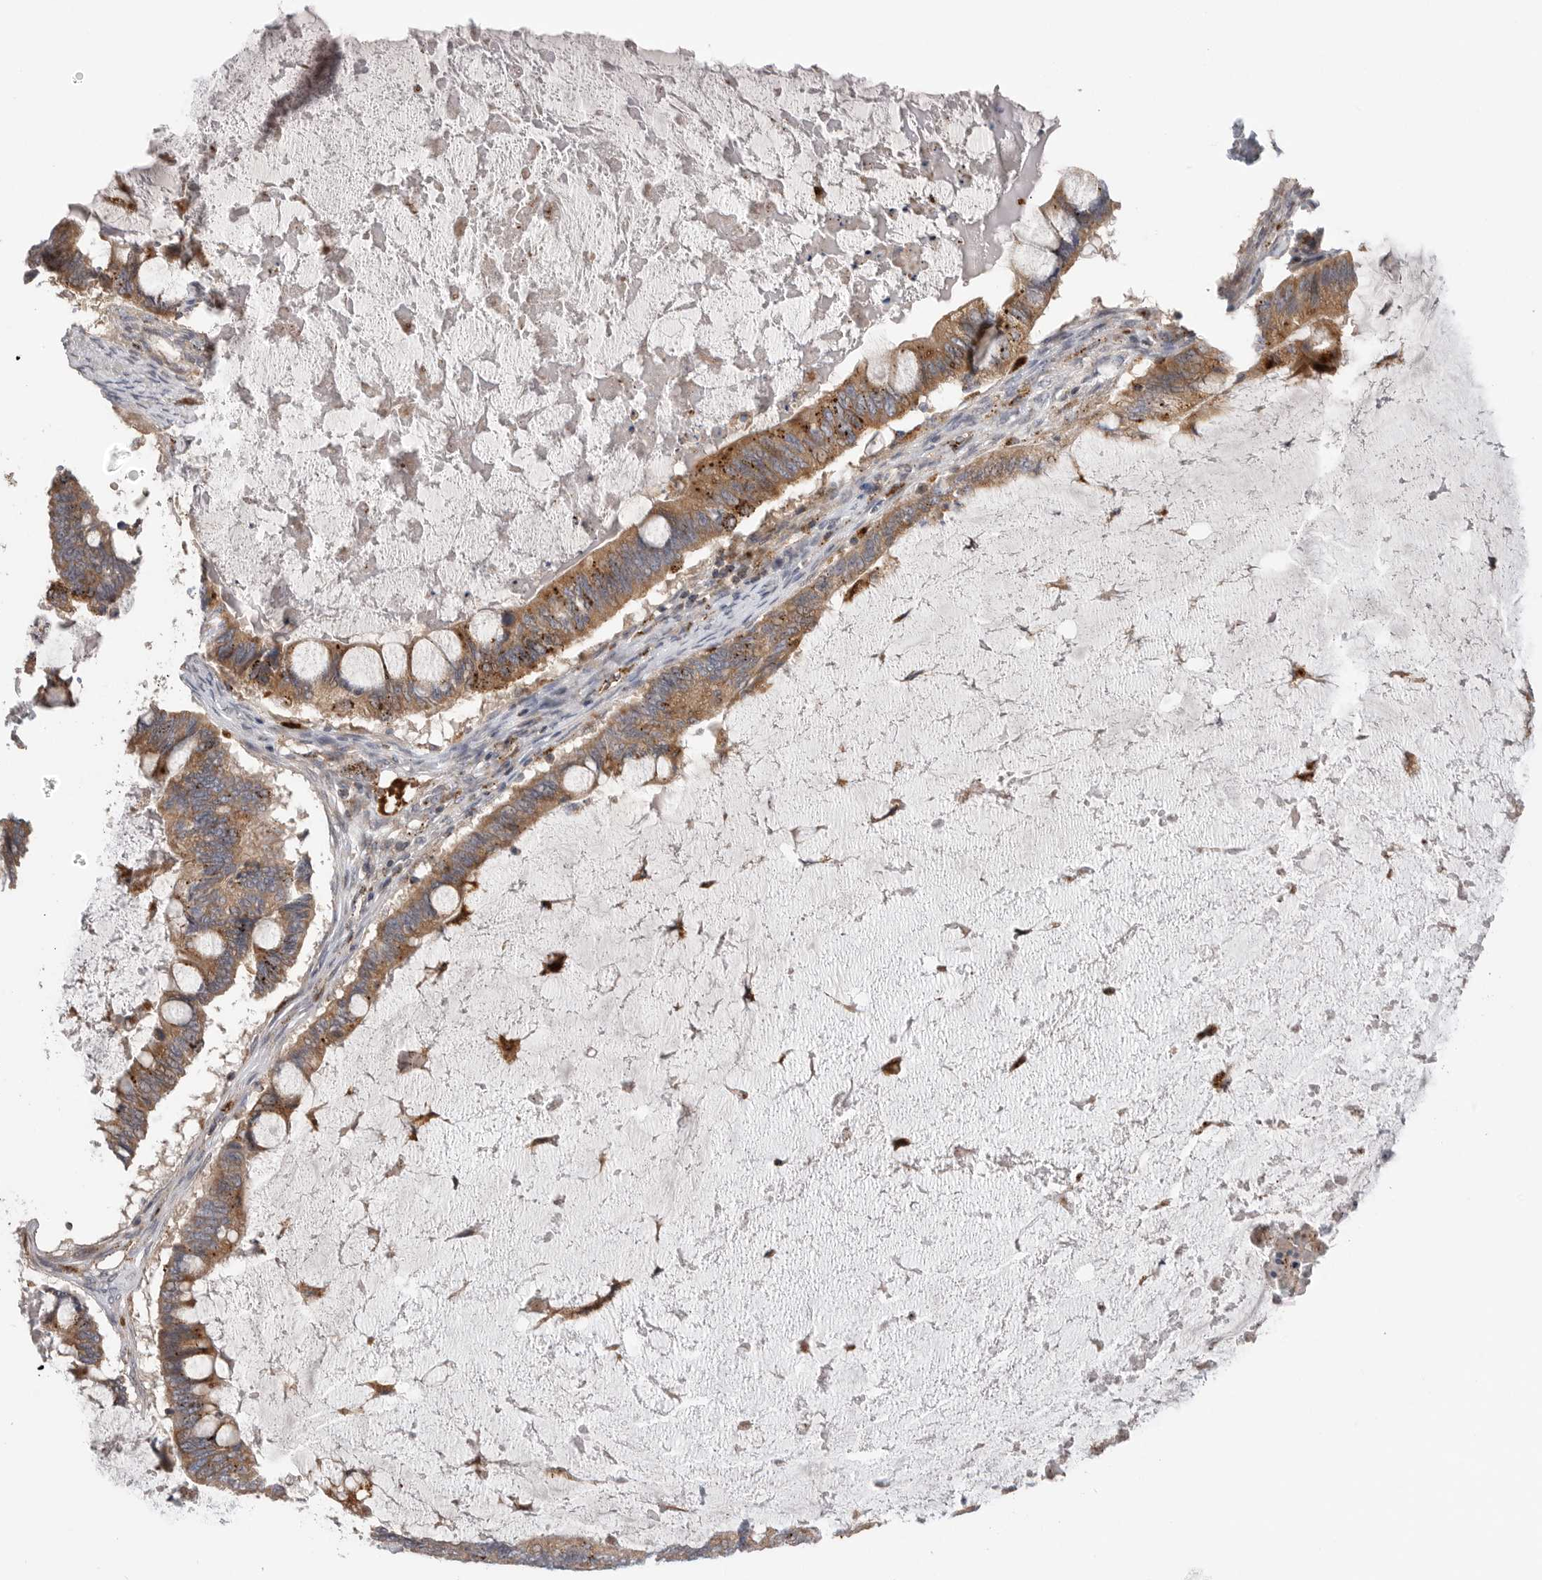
{"staining": {"intensity": "moderate", "quantity": ">75%", "location": "cytoplasmic/membranous"}, "tissue": "ovarian cancer", "cell_type": "Tumor cells", "image_type": "cancer", "snomed": [{"axis": "morphology", "description": "Cystadenocarcinoma, mucinous, NOS"}, {"axis": "topography", "description": "Ovary"}], "caption": "Ovarian cancer (mucinous cystadenocarcinoma) stained with a protein marker reveals moderate staining in tumor cells.", "gene": "GALNS", "patient": {"sex": "female", "age": 61}}